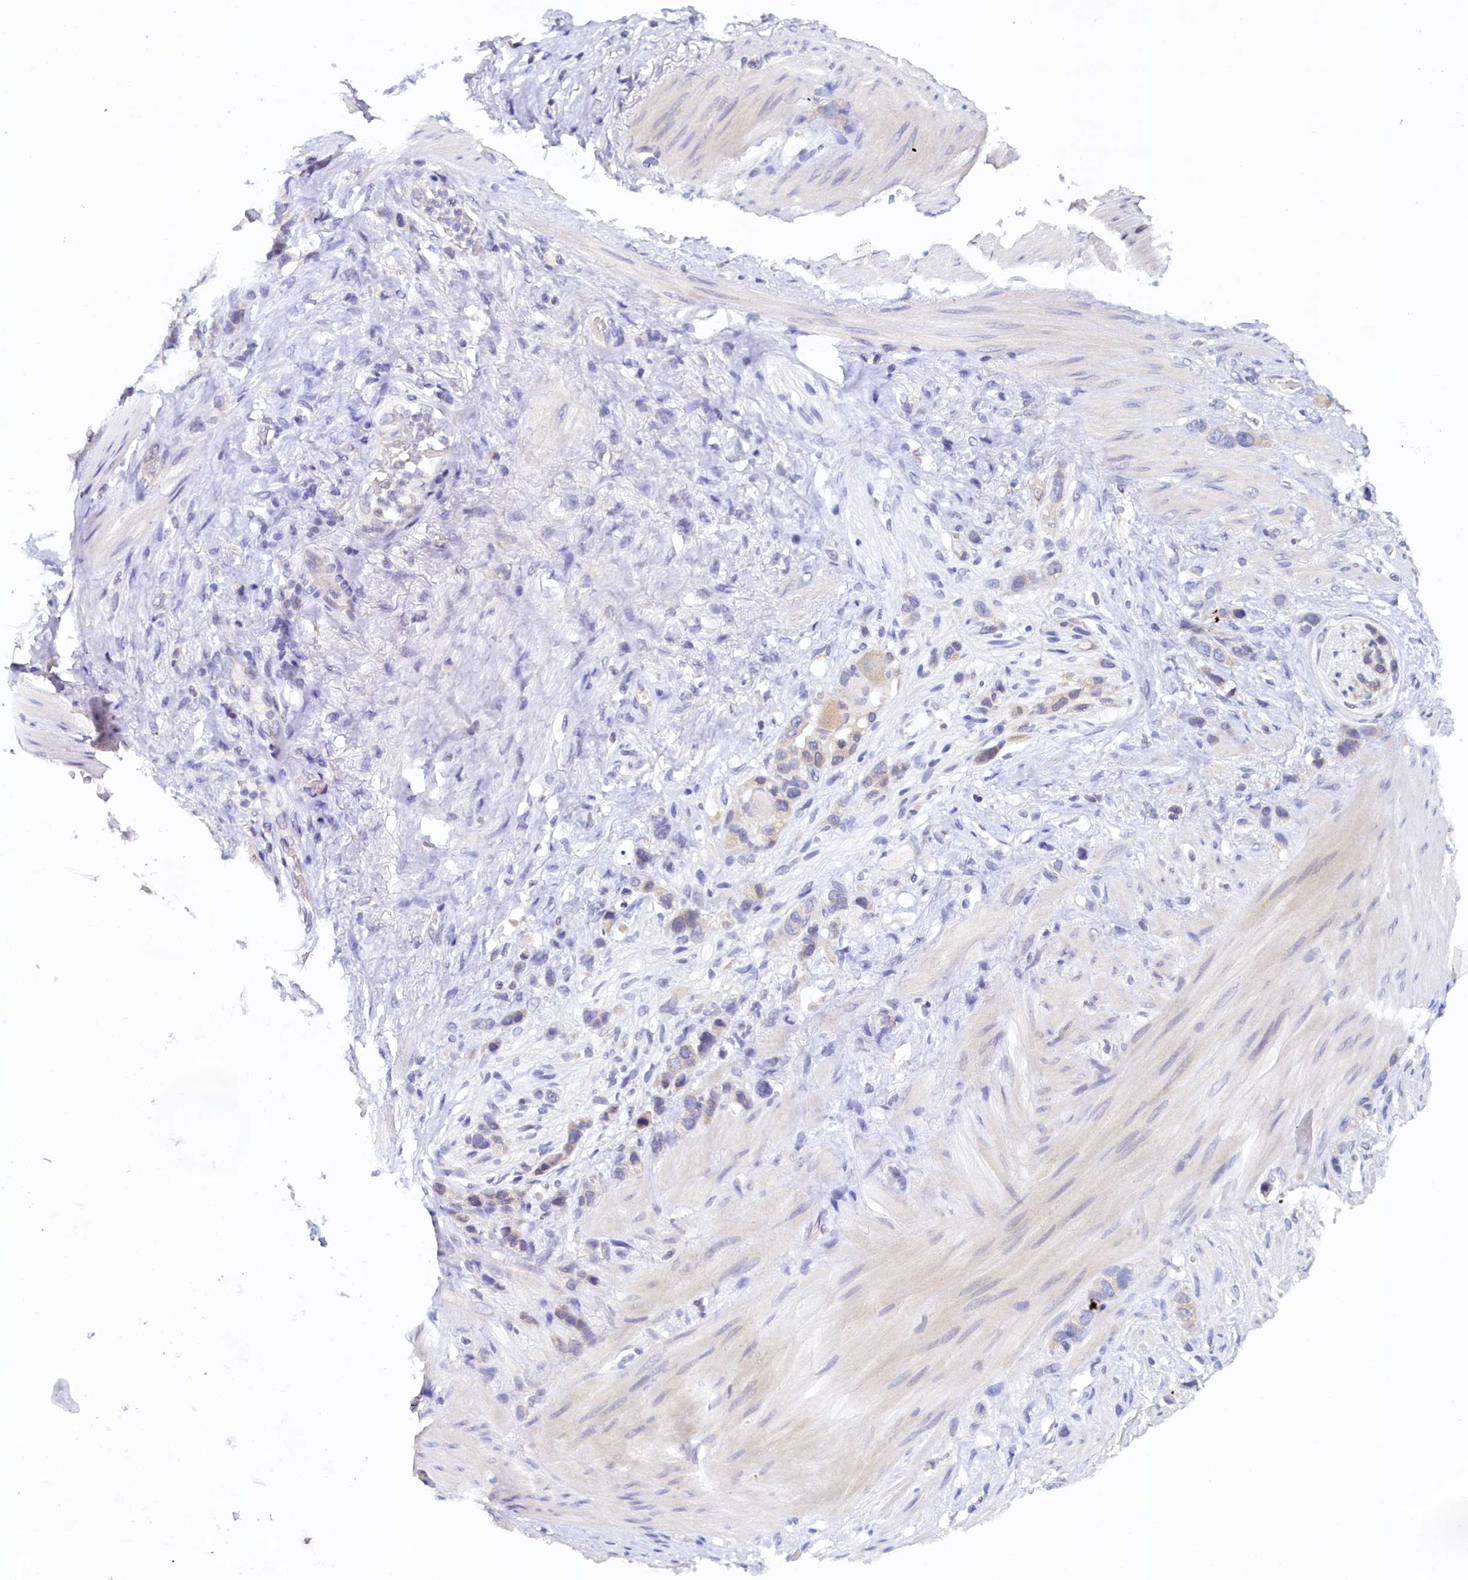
{"staining": {"intensity": "weak", "quantity": "<25%", "location": "cytoplasmic/membranous"}, "tissue": "stomach cancer", "cell_type": "Tumor cells", "image_type": "cancer", "snomed": [{"axis": "morphology", "description": "Adenocarcinoma, NOS"}, {"axis": "morphology", "description": "Adenocarcinoma, High grade"}, {"axis": "topography", "description": "Stomach, upper"}, {"axis": "topography", "description": "Stomach, lower"}], "caption": "A high-resolution image shows immunohistochemistry staining of stomach cancer (high-grade adenocarcinoma), which reveals no significant staining in tumor cells. The staining is performed using DAB (3,3'-diaminobenzidine) brown chromogen with nuclei counter-stained in using hematoxylin.", "gene": "PAAF1", "patient": {"sex": "female", "age": 65}}